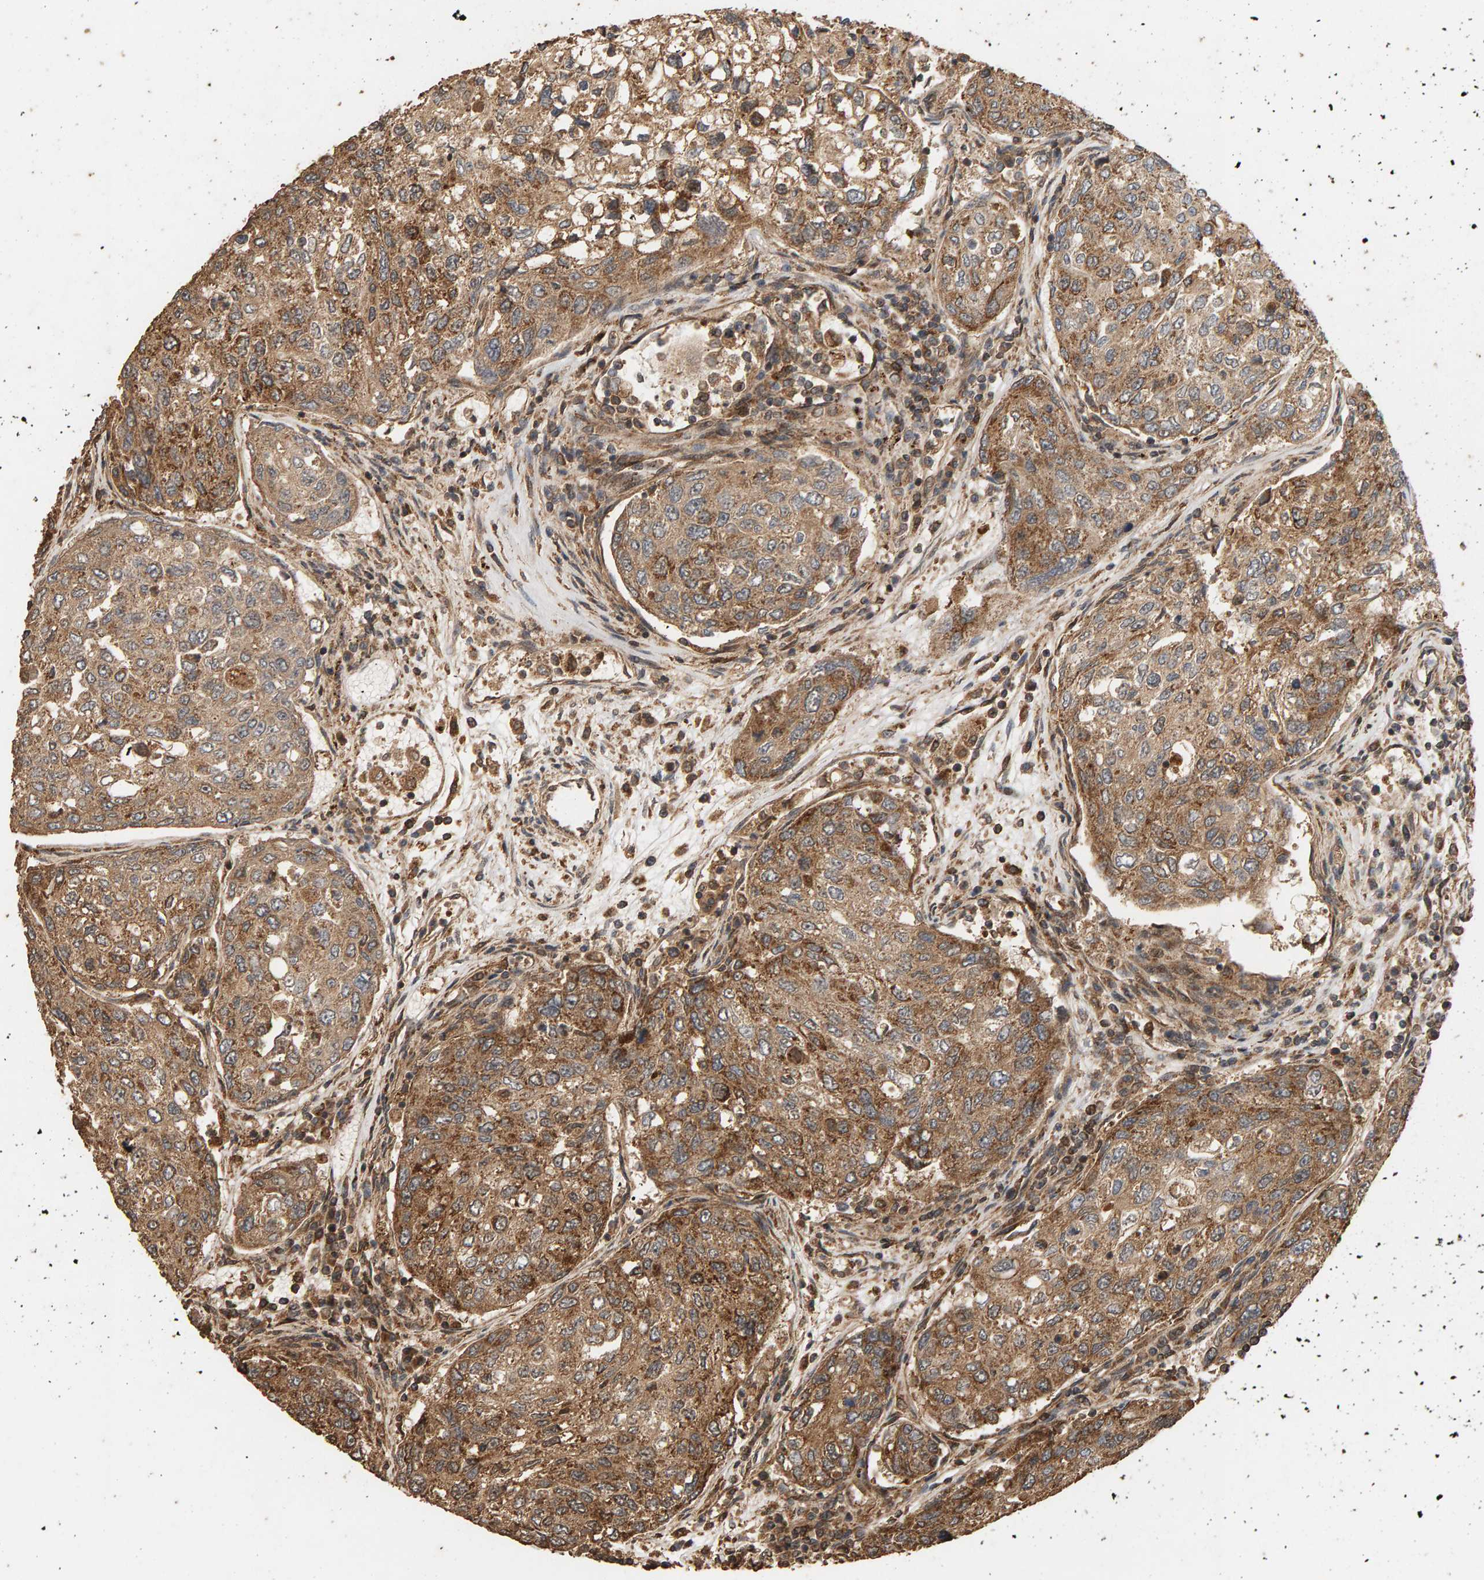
{"staining": {"intensity": "moderate", "quantity": ">75%", "location": "cytoplasmic/membranous"}, "tissue": "urothelial cancer", "cell_type": "Tumor cells", "image_type": "cancer", "snomed": [{"axis": "morphology", "description": "Urothelial carcinoma, High grade"}, {"axis": "topography", "description": "Lymph node"}, {"axis": "topography", "description": "Urinary bladder"}], "caption": "High-magnification brightfield microscopy of urothelial cancer stained with DAB (3,3'-diaminobenzidine) (brown) and counterstained with hematoxylin (blue). tumor cells exhibit moderate cytoplasmic/membranous positivity is seen in about>75% of cells.", "gene": "GSTK1", "patient": {"sex": "male", "age": 51}}